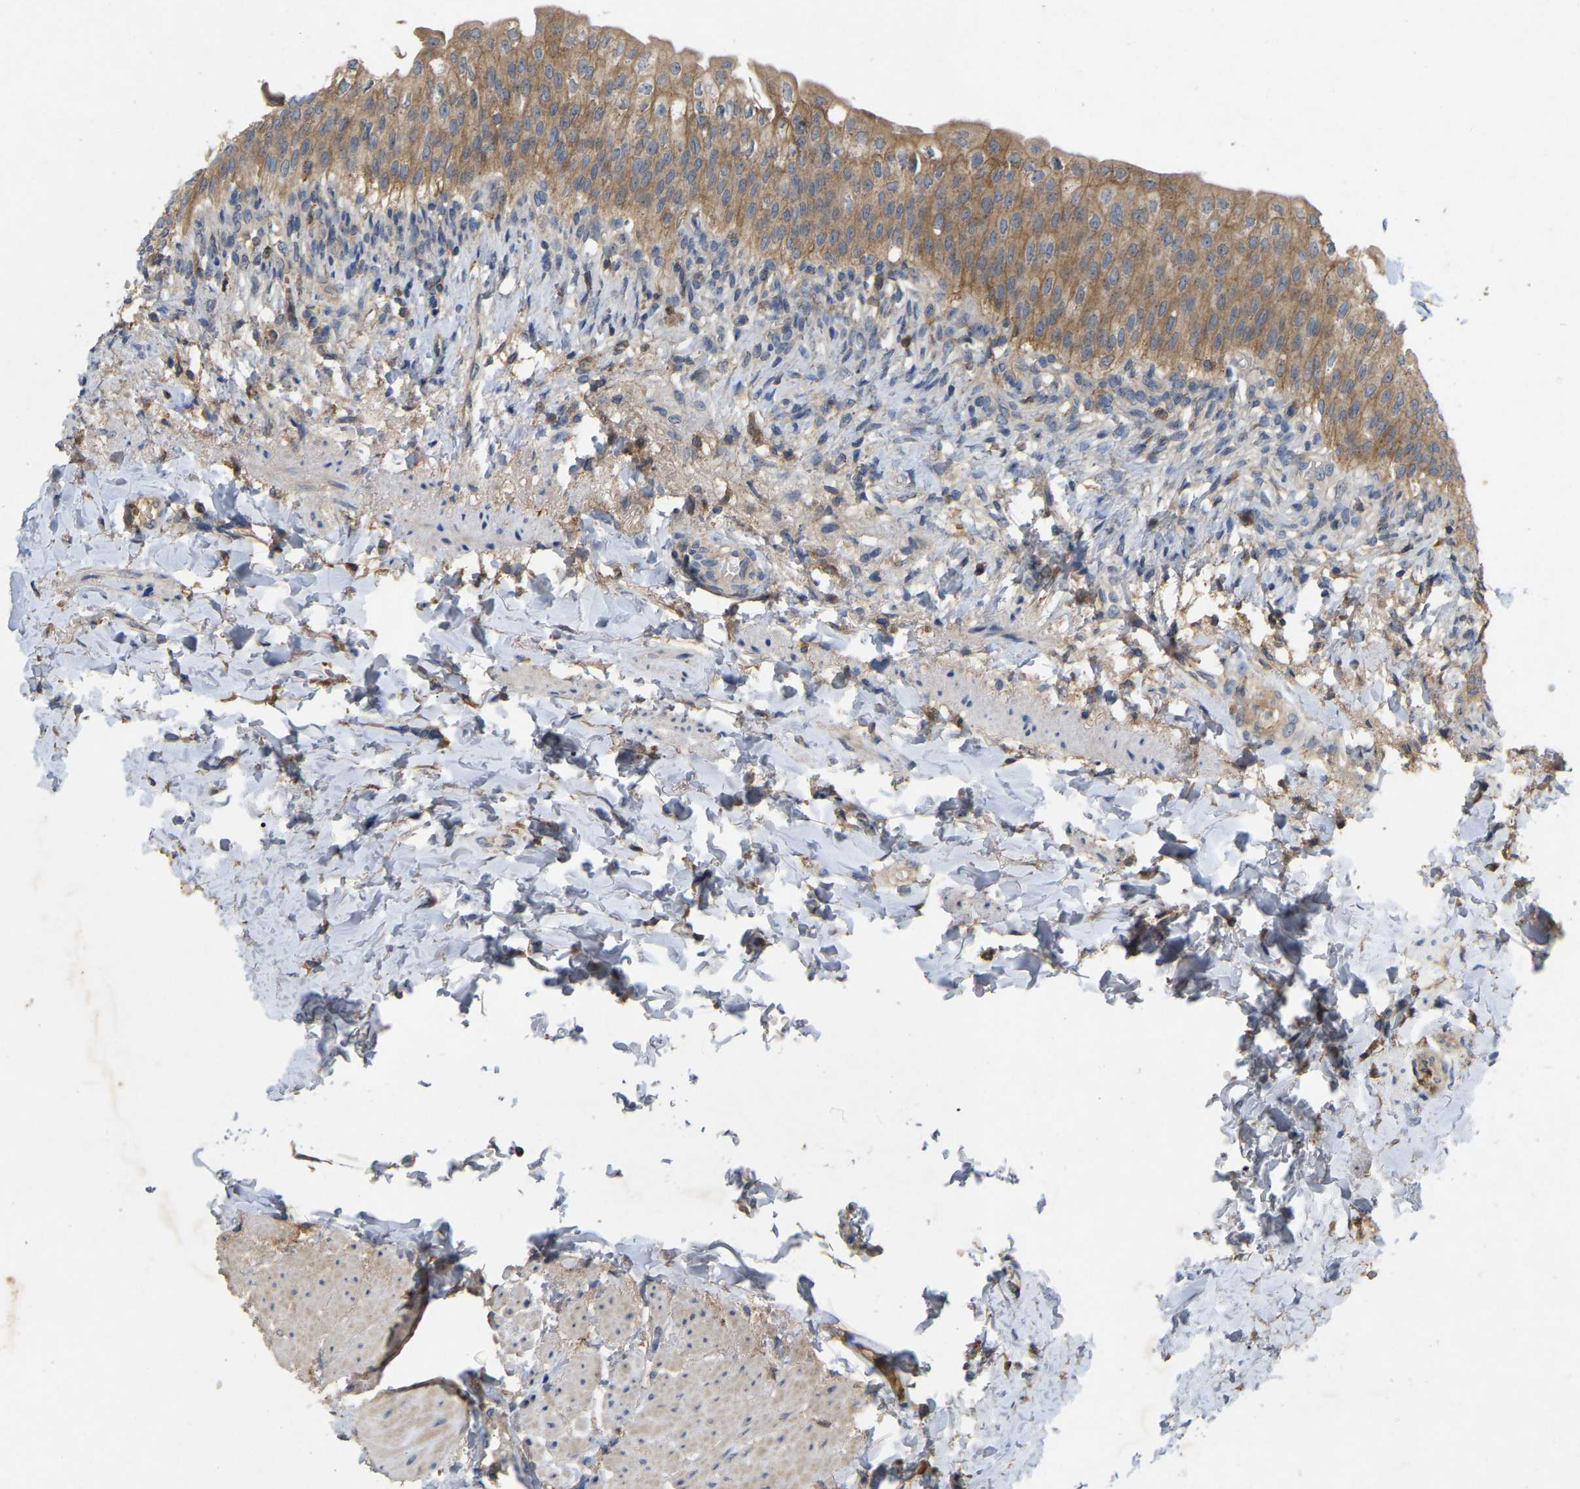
{"staining": {"intensity": "moderate", "quantity": ">75%", "location": "cytoplasmic/membranous"}, "tissue": "urinary bladder", "cell_type": "Urothelial cells", "image_type": "normal", "snomed": [{"axis": "morphology", "description": "Normal tissue, NOS"}, {"axis": "topography", "description": "Urinary bladder"}], "caption": "This photomicrograph displays immunohistochemistry (IHC) staining of benign urinary bladder, with medium moderate cytoplasmic/membranous staining in approximately >75% of urothelial cells.", "gene": "LPAR2", "patient": {"sex": "female", "age": 60}}